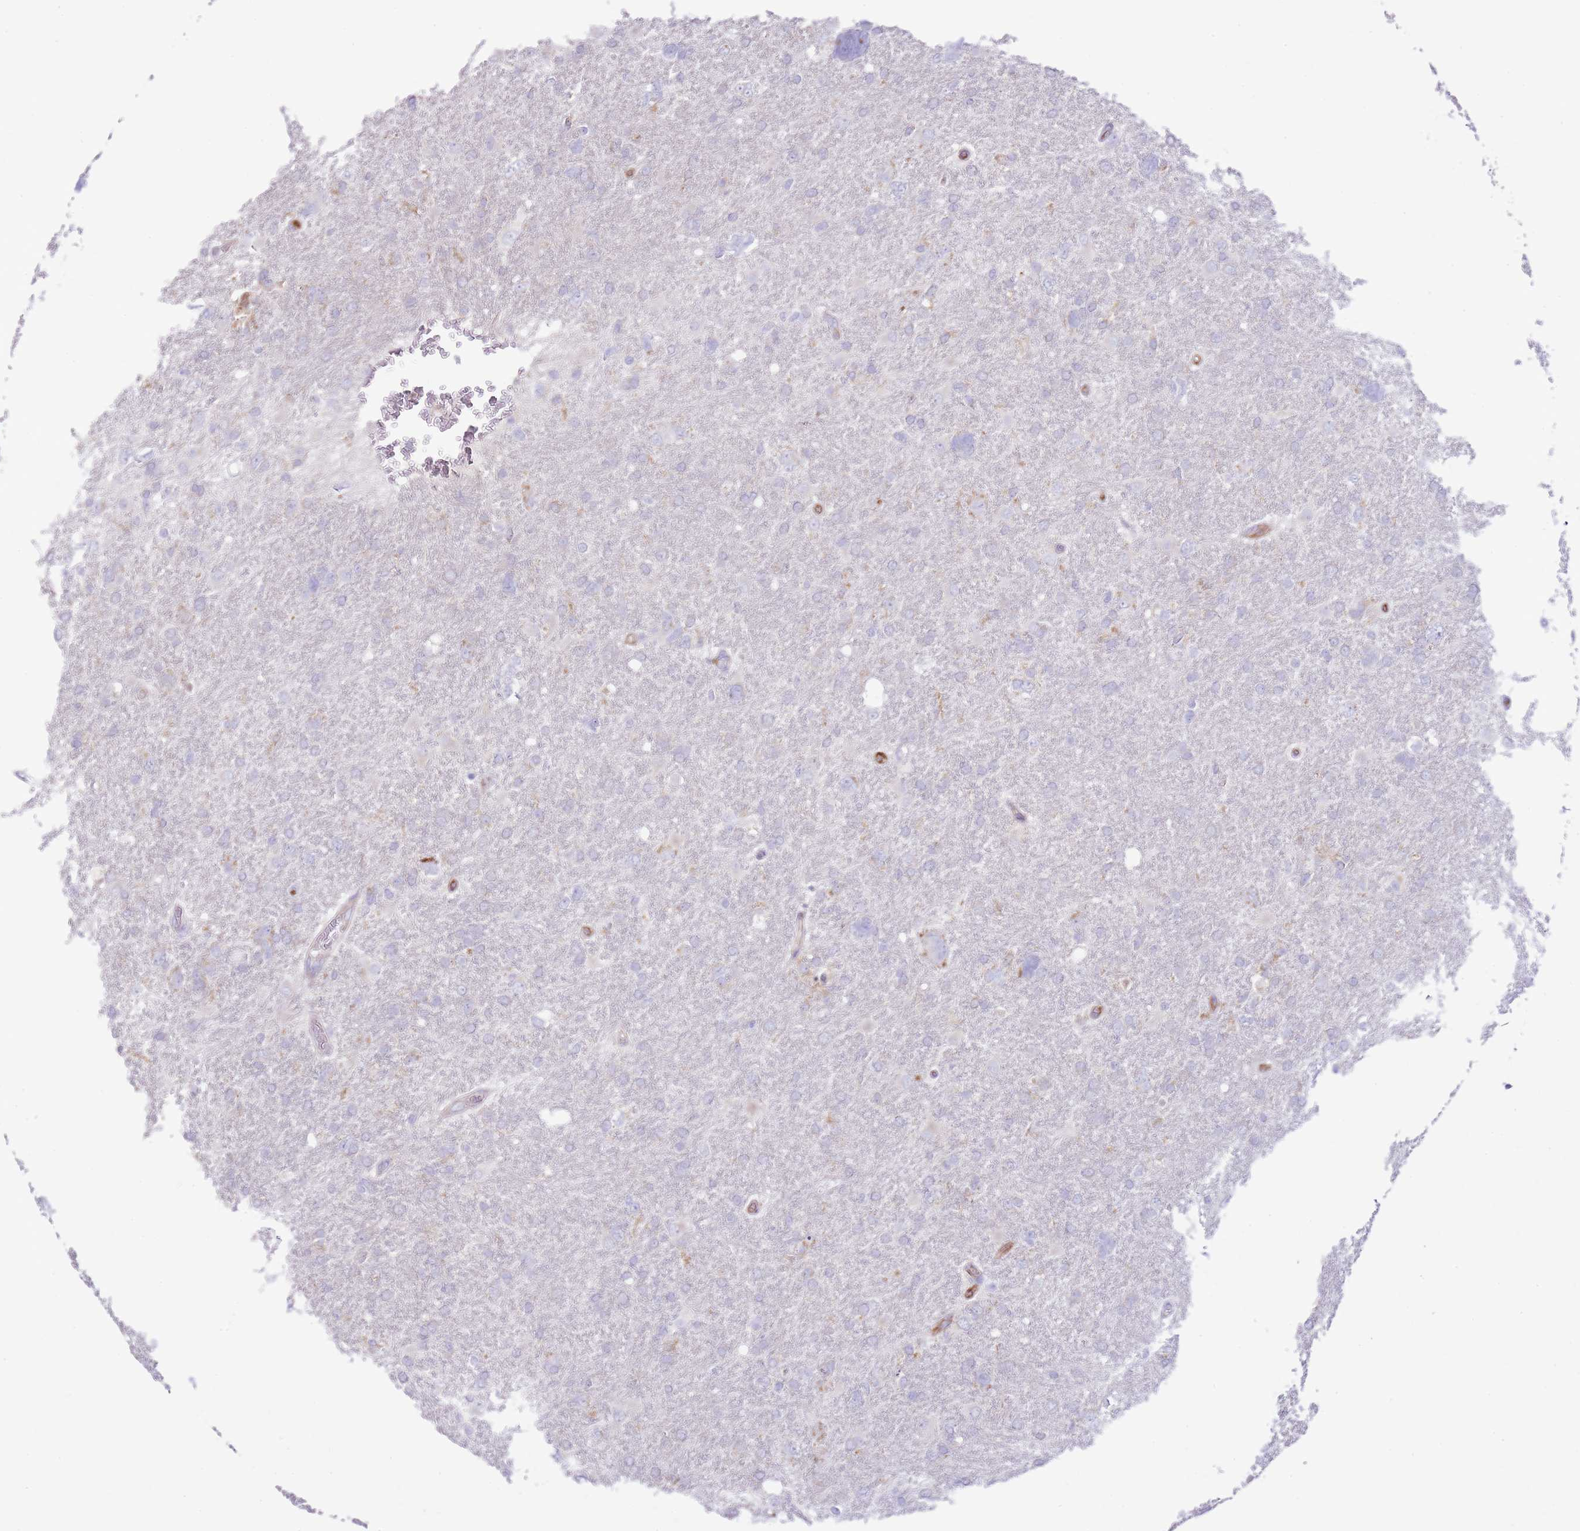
{"staining": {"intensity": "negative", "quantity": "none", "location": "none"}, "tissue": "glioma", "cell_type": "Tumor cells", "image_type": "cancer", "snomed": [{"axis": "morphology", "description": "Glioma, malignant, High grade"}, {"axis": "topography", "description": "Brain"}], "caption": "The photomicrograph displays no staining of tumor cells in malignant high-grade glioma.", "gene": "OAZ2", "patient": {"sex": "male", "age": 61}}